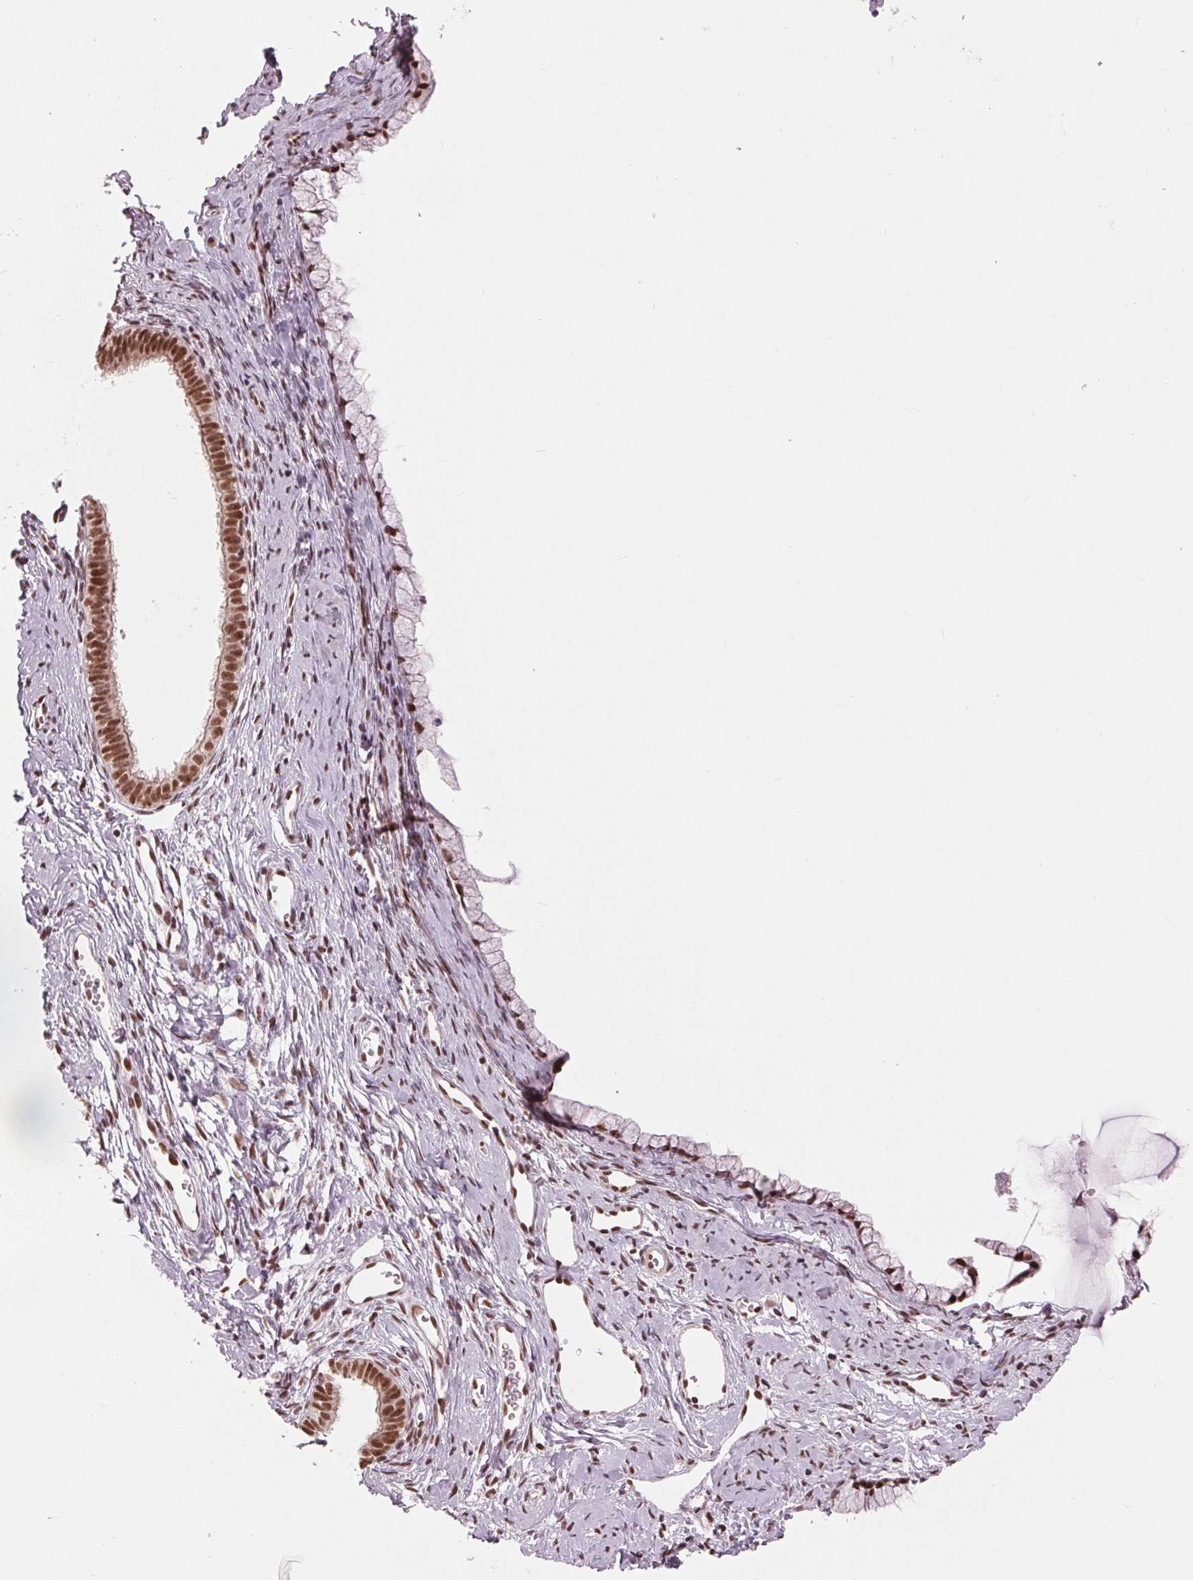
{"staining": {"intensity": "strong", "quantity": "25%-75%", "location": "nuclear"}, "tissue": "cervix", "cell_type": "Glandular cells", "image_type": "normal", "snomed": [{"axis": "morphology", "description": "Normal tissue, NOS"}, {"axis": "topography", "description": "Cervix"}], "caption": "Immunohistochemical staining of normal cervix displays high levels of strong nuclear positivity in approximately 25%-75% of glandular cells.", "gene": "LSM2", "patient": {"sex": "female", "age": 40}}